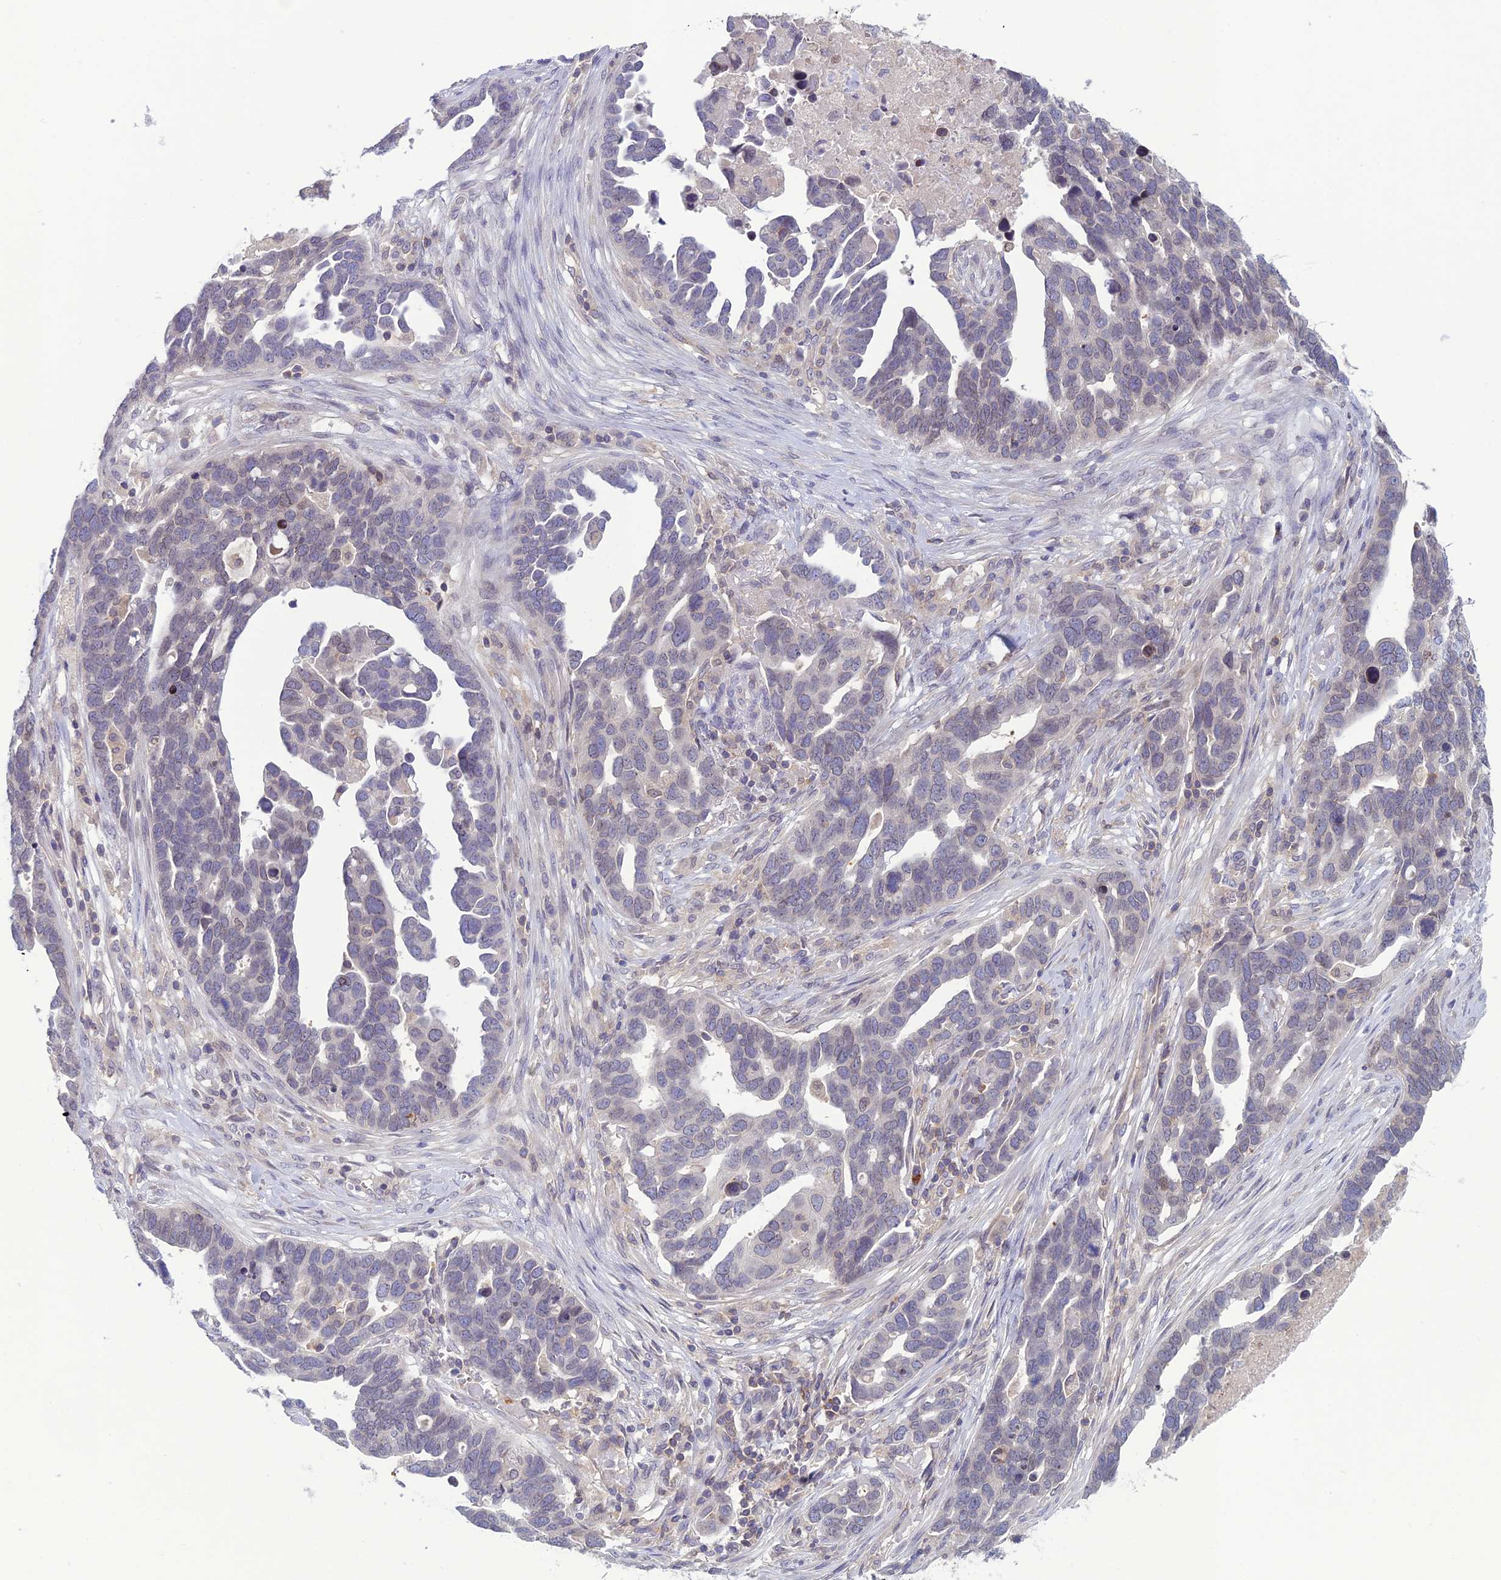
{"staining": {"intensity": "negative", "quantity": "none", "location": "none"}, "tissue": "ovarian cancer", "cell_type": "Tumor cells", "image_type": "cancer", "snomed": [{"axis": "morphology", "description": "Cystadenocarcinoma, serous, NOS"}, {"axis": "topography", "description": "Ovary"}], "caption": "Micrograph shows no significant protein expression in tumor cells of ovarian cancer (serous cystadenocarcinoma).", "gene": "WDR46", "patient": {"sex": "female", "age": 54}}